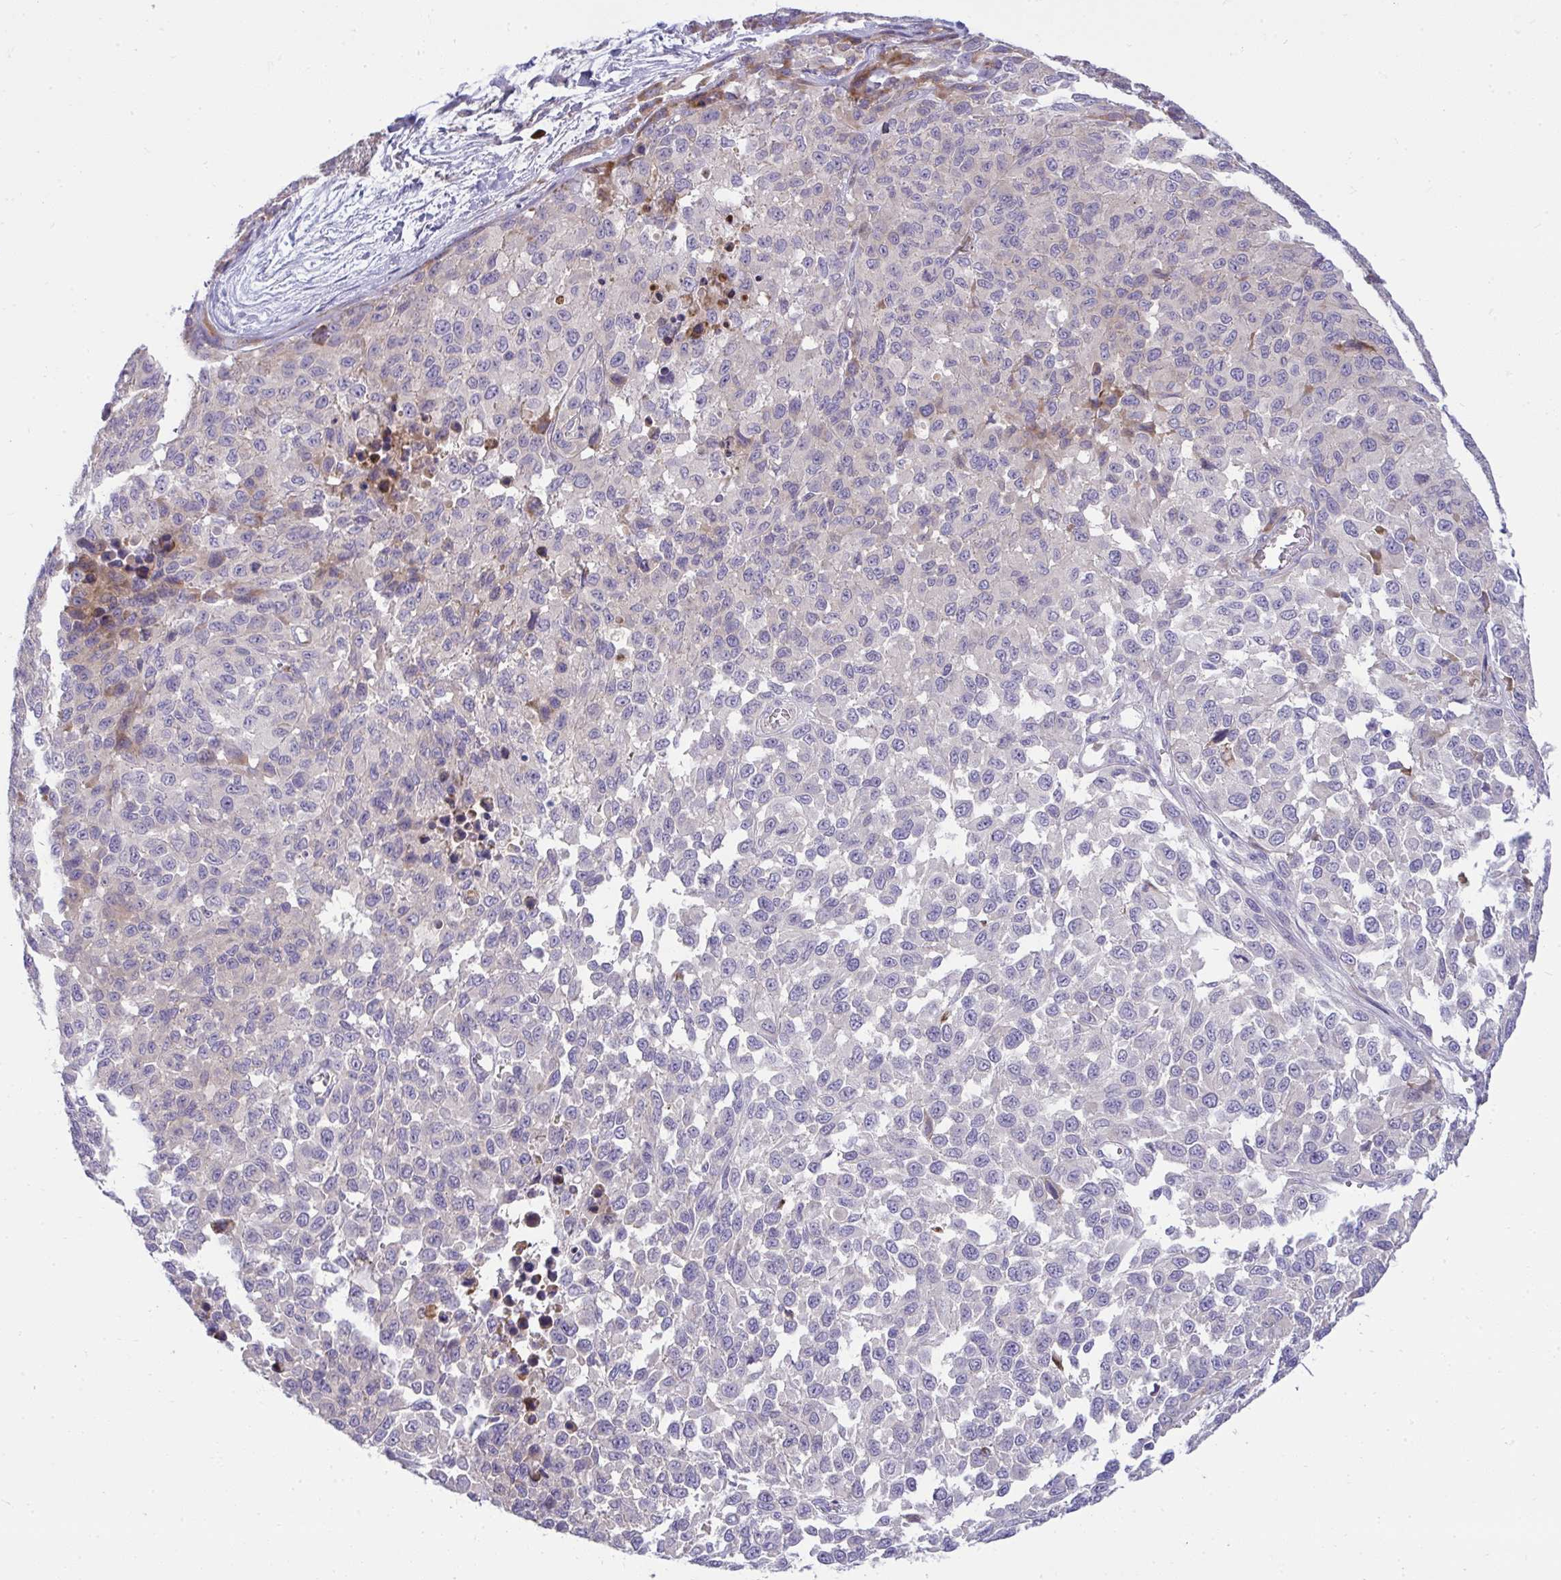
{"staining": {"intensity": "moderate", "quantity": "<25%", "location": "cytoplasmic/membranous"}, "tissue": "melanoma", "cell_type": "Tumor cells", "image_type": "cancer", "snomed": [{"axis": "morphology", "description": "Malignant melanoma, NOS"}, {"axis": "topography", "description": "Skin"}], "caption": "This photomicrograph demonstrates immunohistochemistry (IHC) staining of human melanoma, with low moderate cytoplasmic/membranous expression in approximately <25% of tumor cells.", "gene": "PIGZ", "patient": {"sex": "male", "age": 62}}